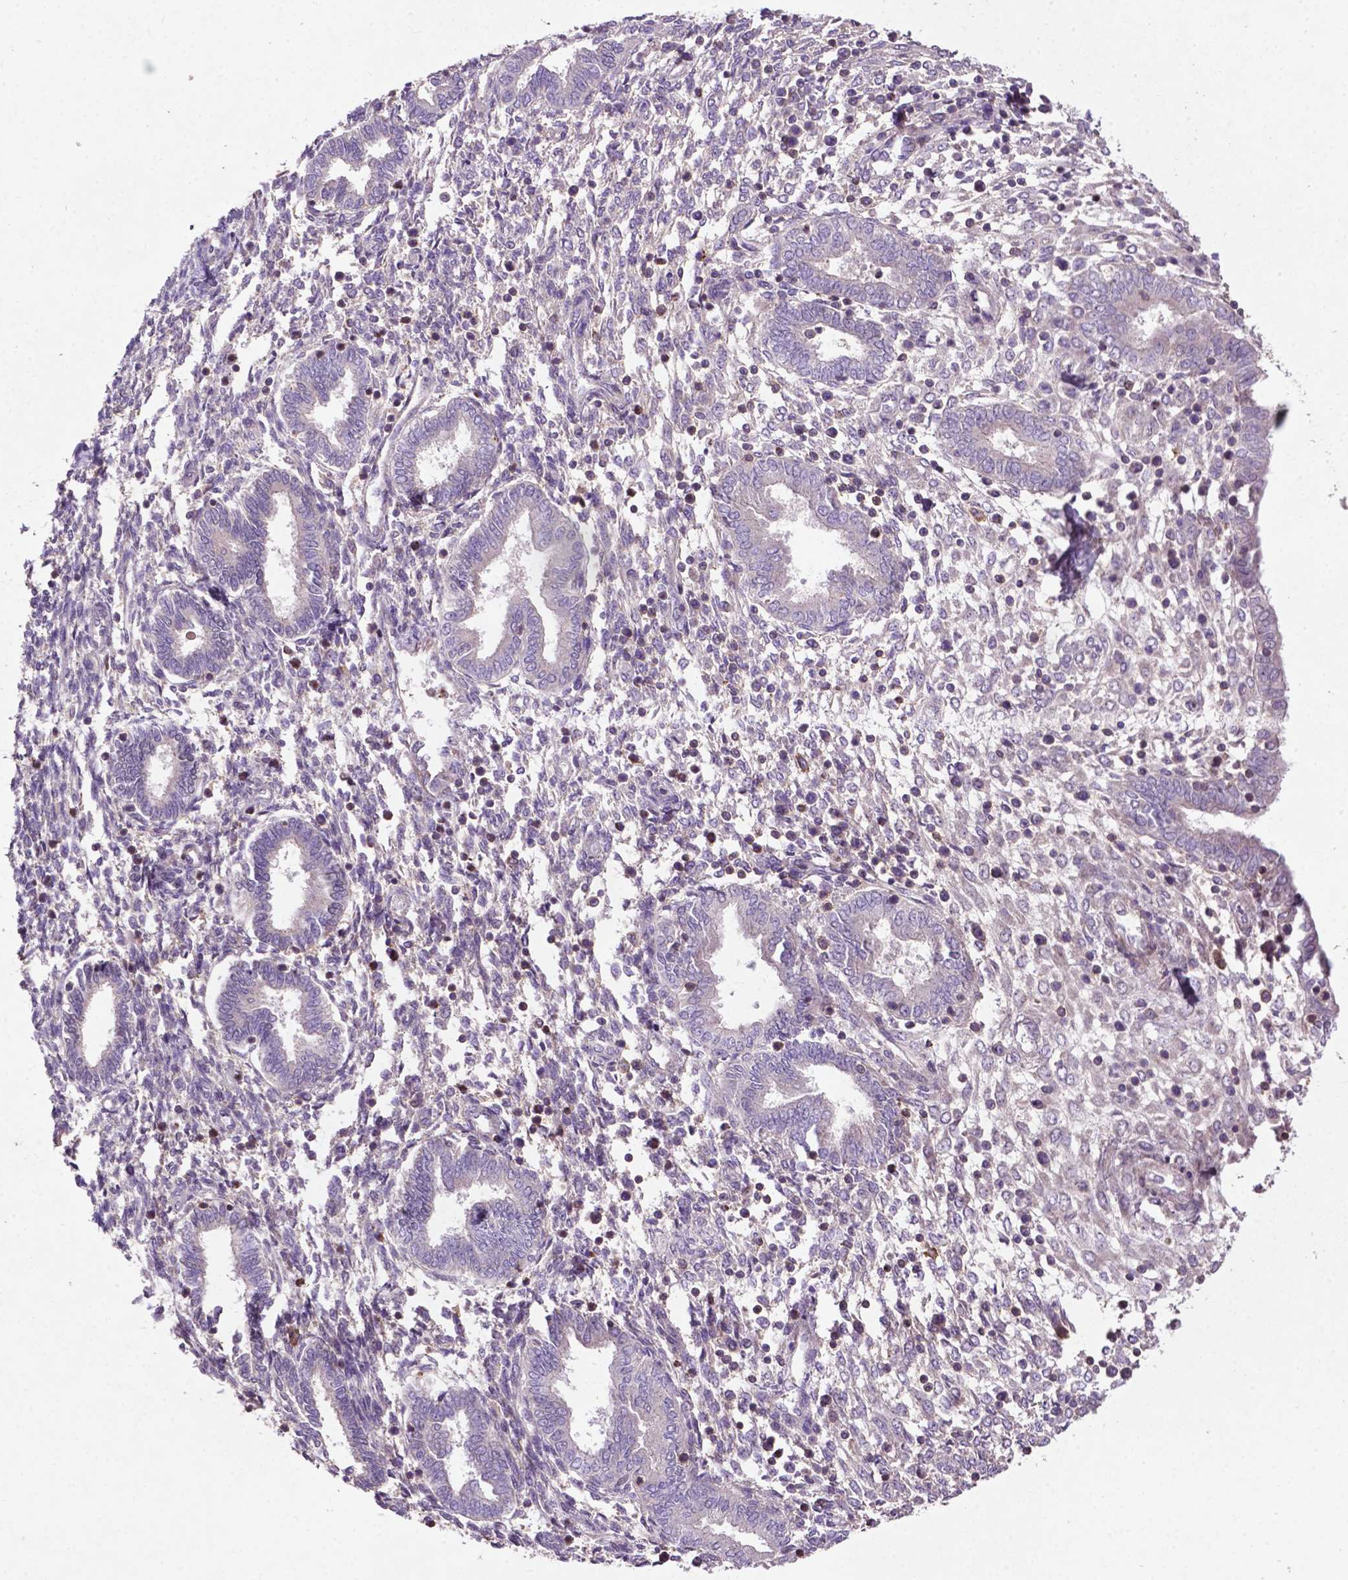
{"staining": {"intensity": "negative", "quantity": "none", "location": "none"}, "tissue": "endometrium", "cell_type": "Cells in endometrial stroma", "image_type": "normal", "snomed": [{"axis": "morphology", "description": "Normal tissue, NOS"}, {"axis": "topography", "description": "Endometrium"}], "caption": "The immunohistochemistry image has no significant positivity in cells in endometrial stroma of endometrium.", "gene": "BMP4", "patient": {"sex": "female", "age": 42}}